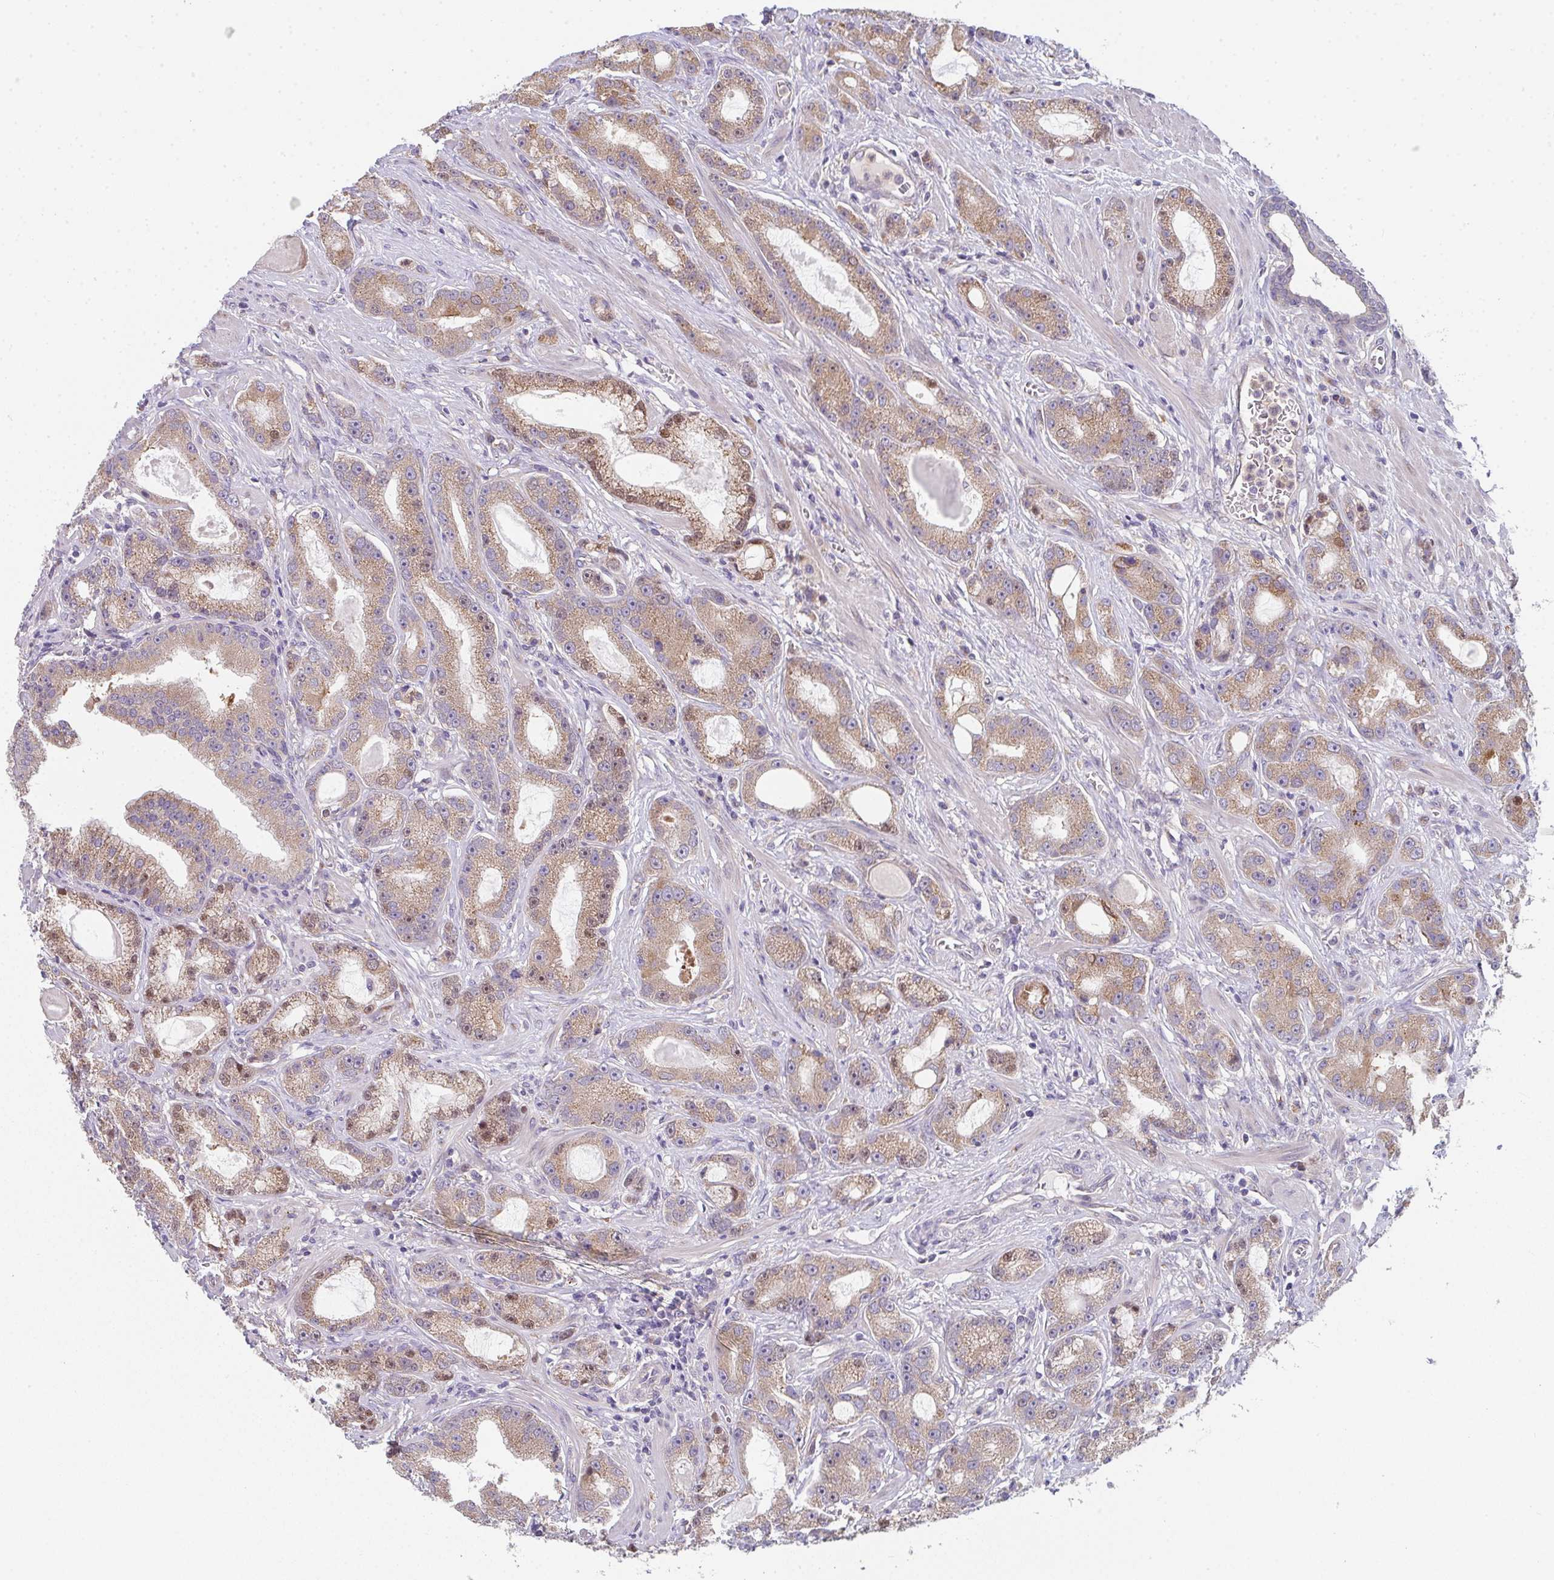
{"staining": {"intensity": "moderate", "quantity": ">75%", "location": "cytoplasmic/membranous"}, "tissue": "prostate cancer", "cell_type": "Tumor cells", "image_type": "cancer", "snomed": [{"axis": "morphology", "description": "Adenocarcinoma, High grade"}, {"axis": "topography", "description": "Prostate"}], "caption": "Approximately >75% of tumor cells in human prostate cancer exhibit moderate cytoplasmic/membranous protein positivity as visualized by brown immunohistochemical staining.", "gene": "TSPAN31", "patient": {"sex": "male", "age": 65}}